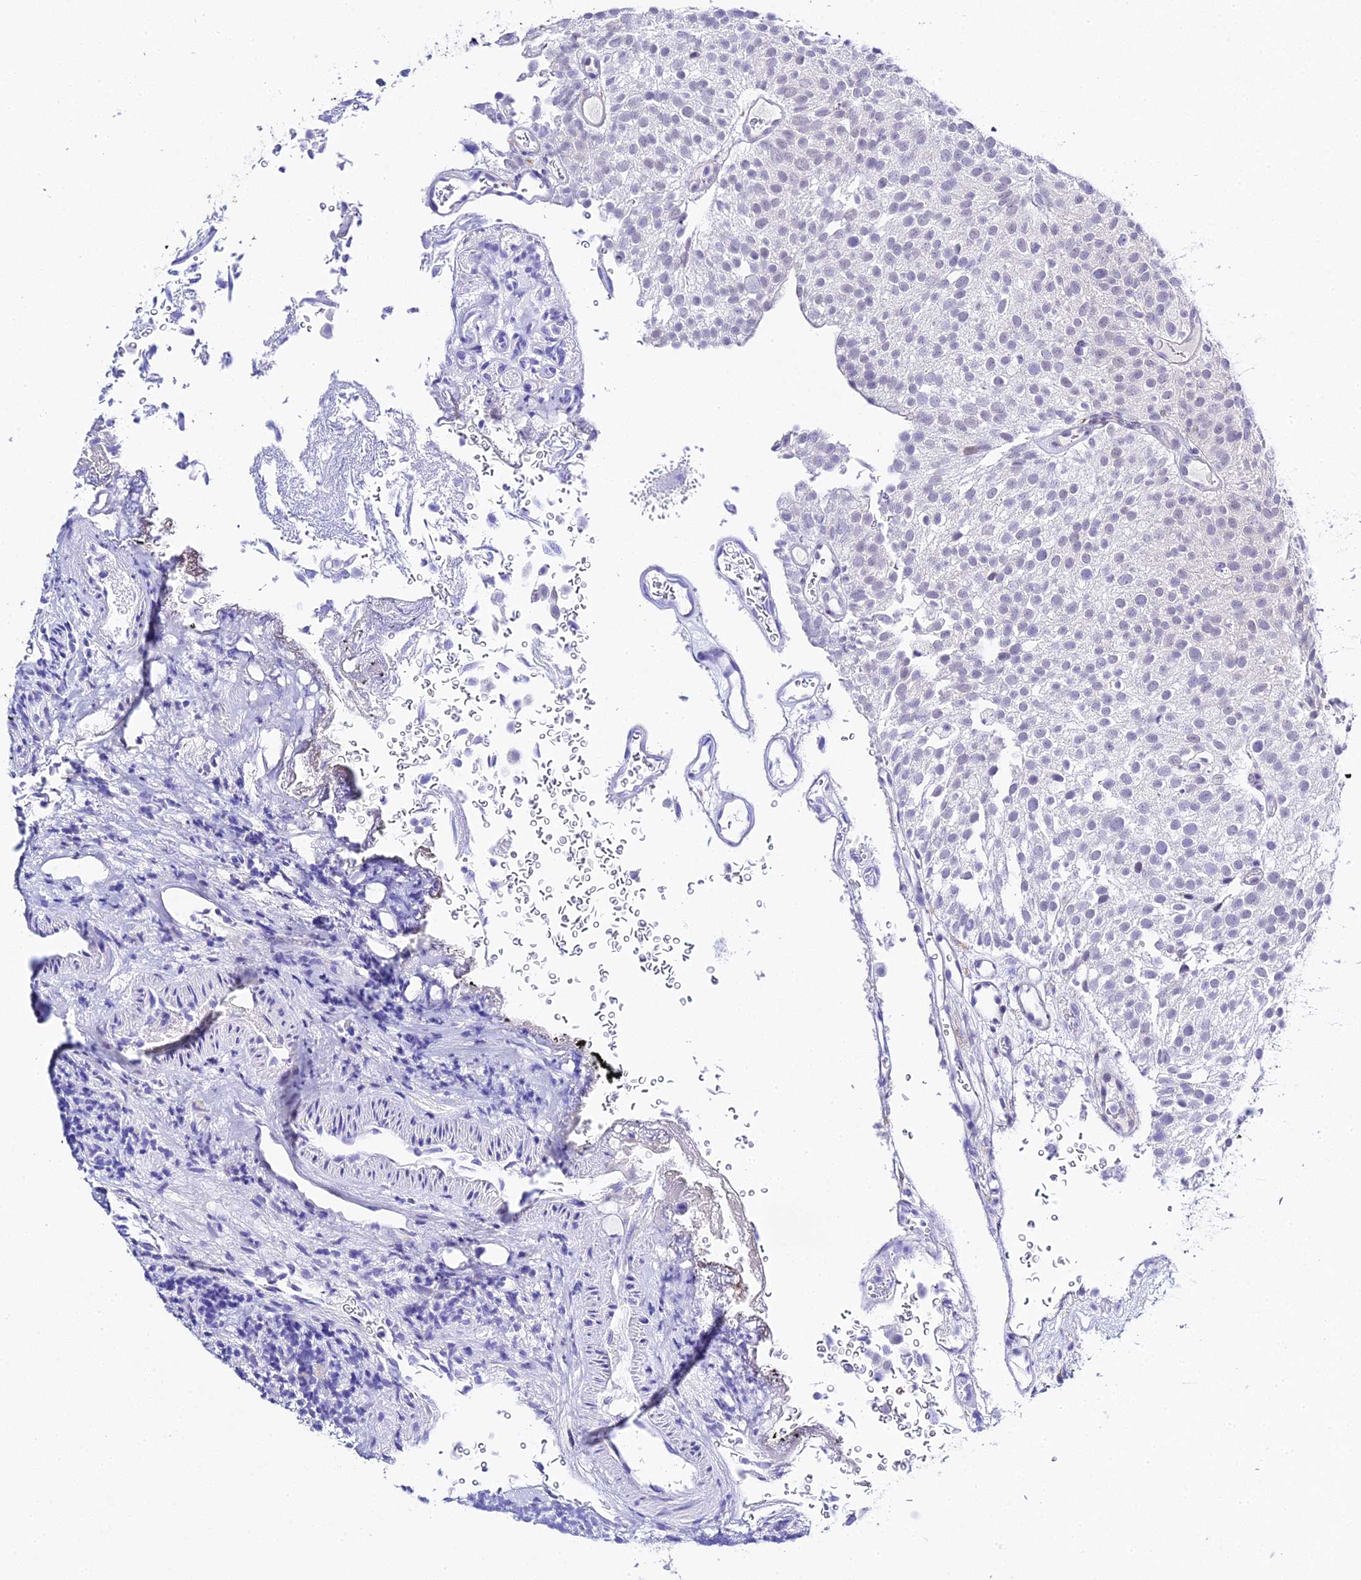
{"staining": {"intensity": "weak", "quantity": "<25%", "location": "nuclear"}, "tissue": "urothelial cancer", "cell_type": "Tumor cells", "image_type": "cancer", "snomed": [{"axis": "morphology", "description": "Urothelial carcinoma, Low grade"}, {"axis": "topography", "description": "Urinary bladder"}], "caption": "DAB (3,3'-diaminobenzidine) immunohistochemical staining of urothelial carcinoma (low-grade) displays no significant staining in tumor cells.", "gene": "POFUT2", "patient": {"sex": "male", "age": 78}}